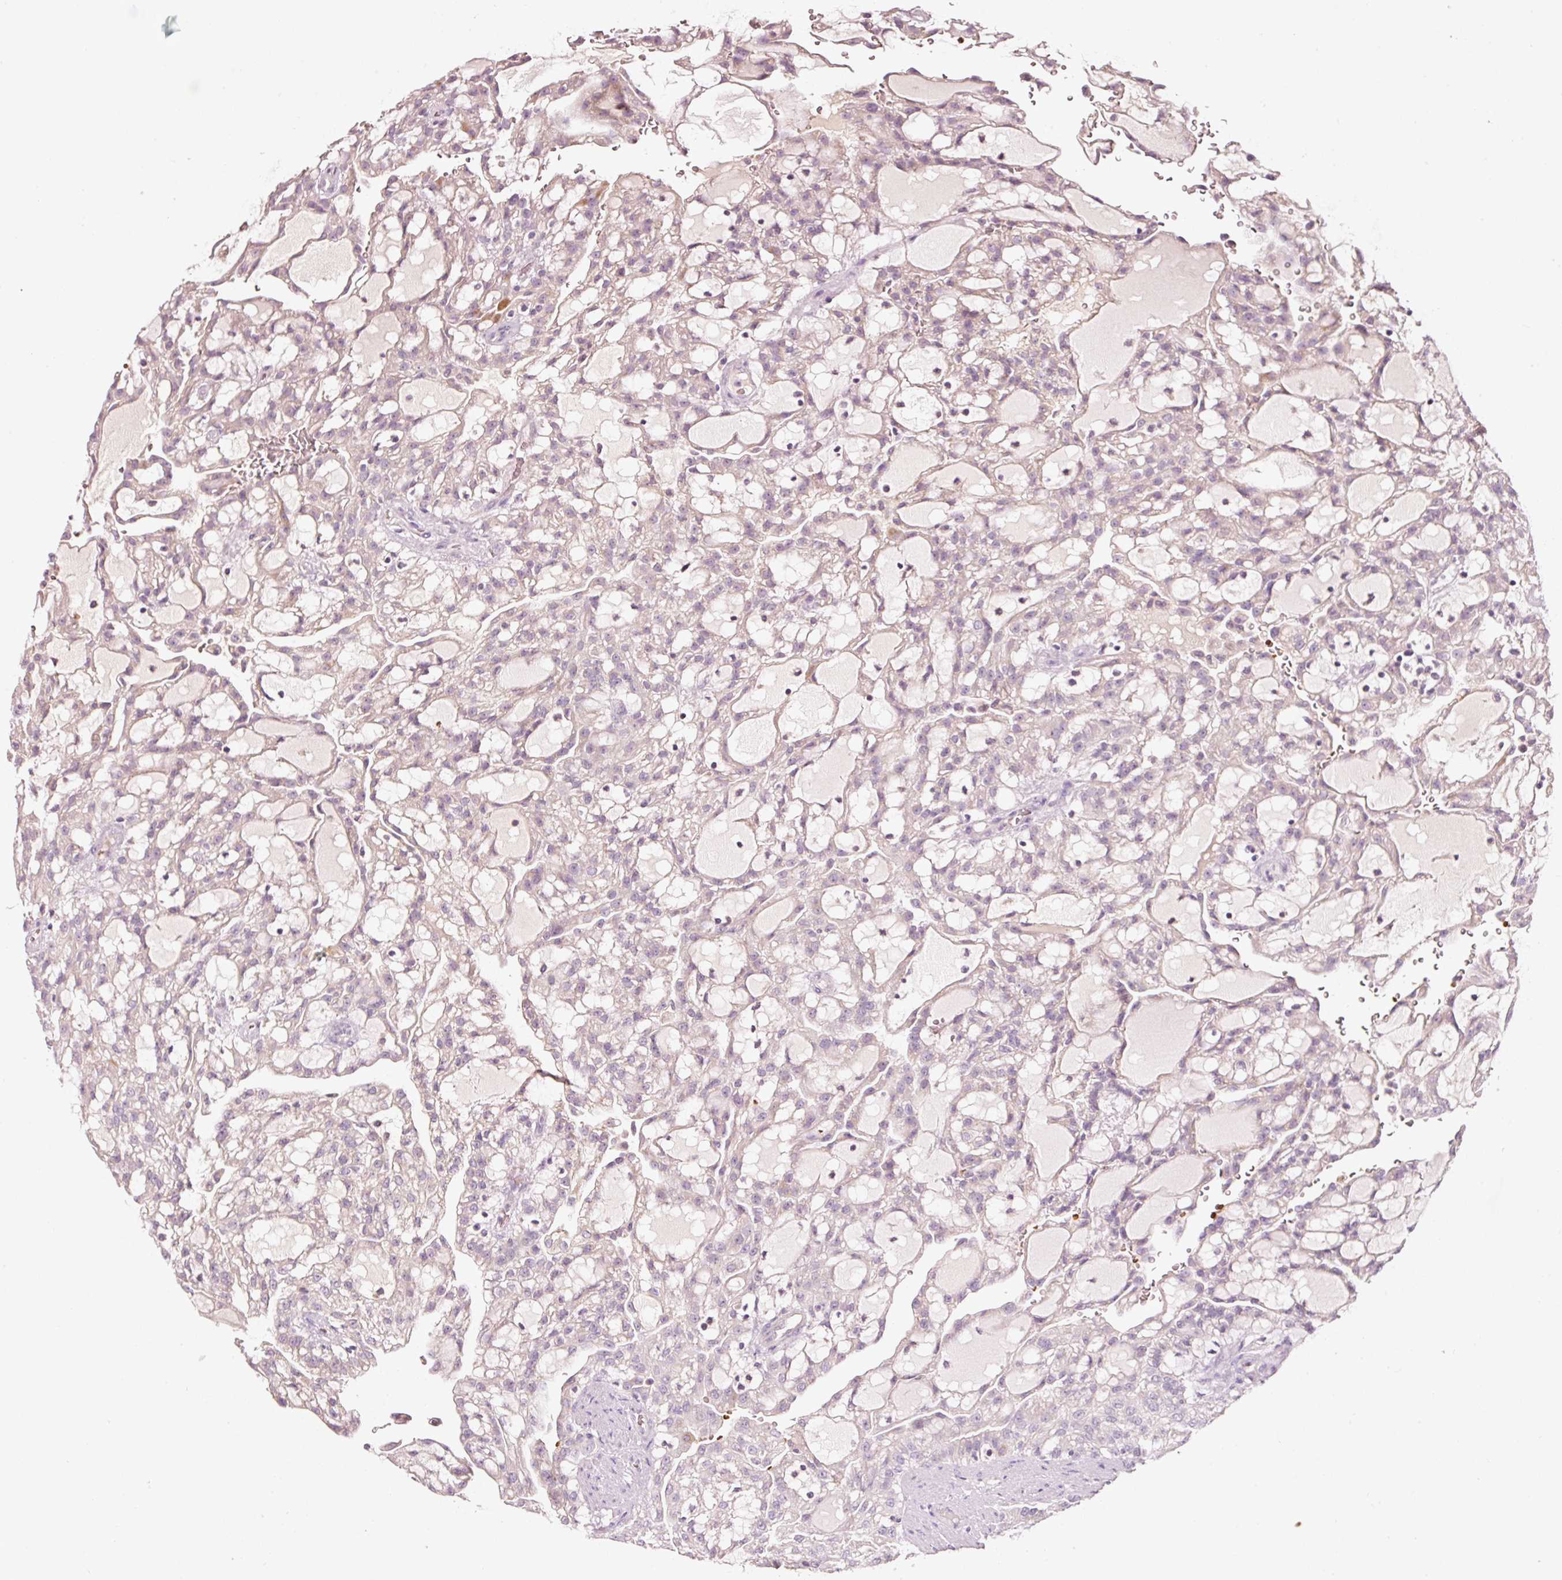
{"staining": {"intensity": "weak", "quantity": "<25%", "location": "cytoplasmic/membranous"}, "tissue": "renal cancer", "cell_type": "Tumor cells", "image_type": "cancer", "snomed": [{"axis": "morphology", "description": "Adenocarcinoma, NOS"}, {"axis": "topography", "description": "Kidney"}], "caption": "An immunohistochemistry (IHC) histopathology image of adenocarcinoma (renal) is shown. There is no staining in tumor cells of adenocarcinoma (renal). The staining is performed using DAB (3,3'-diaminobenzidine) brown chromogen with nuclei counter-stained in using hematoxylin.", "gene": "LDHAL6B", "patient": {"sex": "male", "age": 63}}